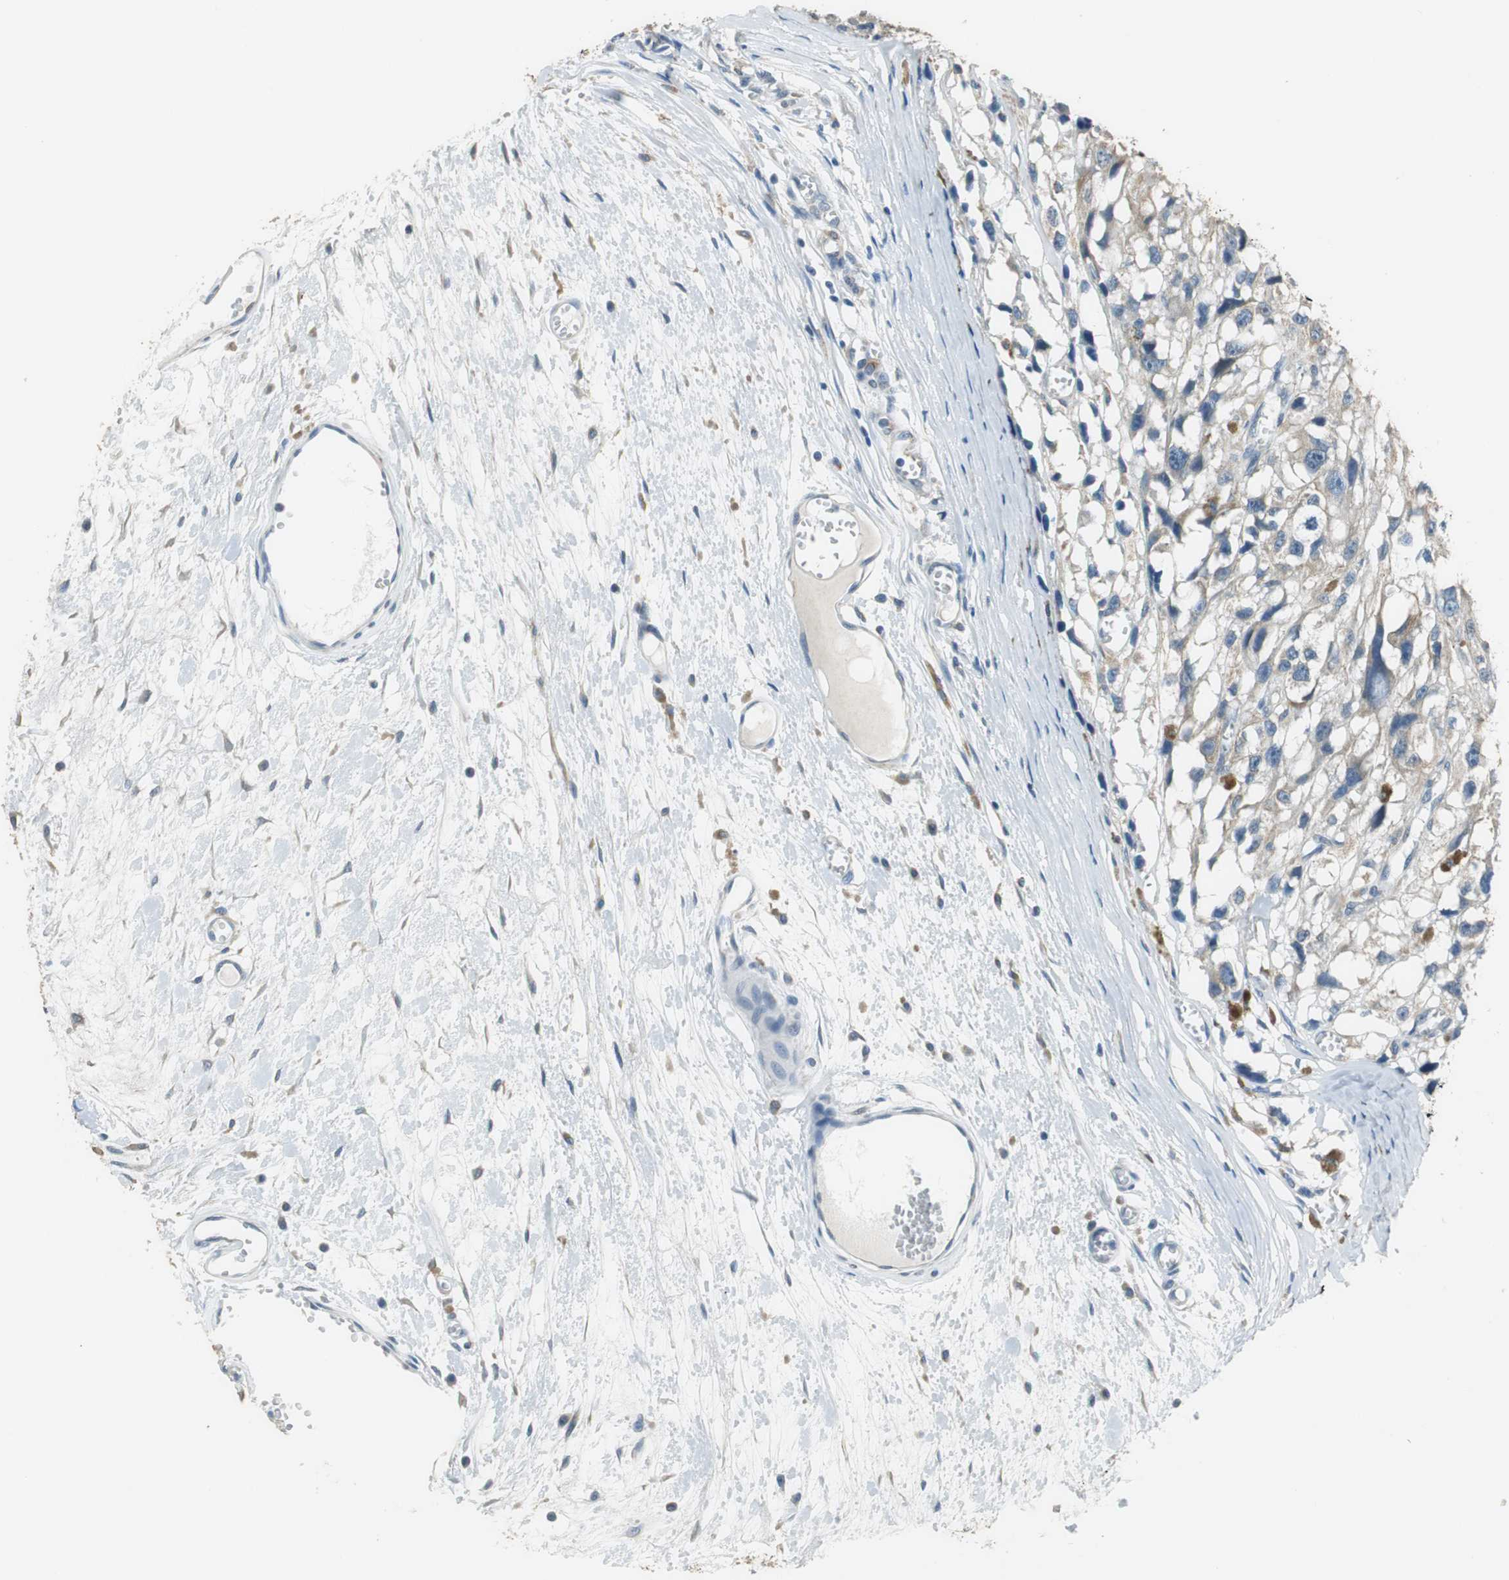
{"staining": {"intensity": "weak", "quantity": "25%-75%", "location": "cytoplasmic/membranous"}, "tissue": "melanoma", "cell_type": "Tumor cells", "image_type": "cancer", "snomed": [{"axis": "morphology", "description": "Malignant melanoma, Metastatic site"}, {"axis": "topography", "description": "Lymph node"}], "caption": "Protein expression analysis of human malignant melanoma (metastatic site) reveals weak cytoplasmic/membranous staining in approximately 25%-75% of tumor cells. (DAB (3,3'-diaminobenzidine) IHC, brown staining for protein, blue staining for nuclei).", "gene": "ALDH4A1", "patient": {"sex": "male", "age": 59}}